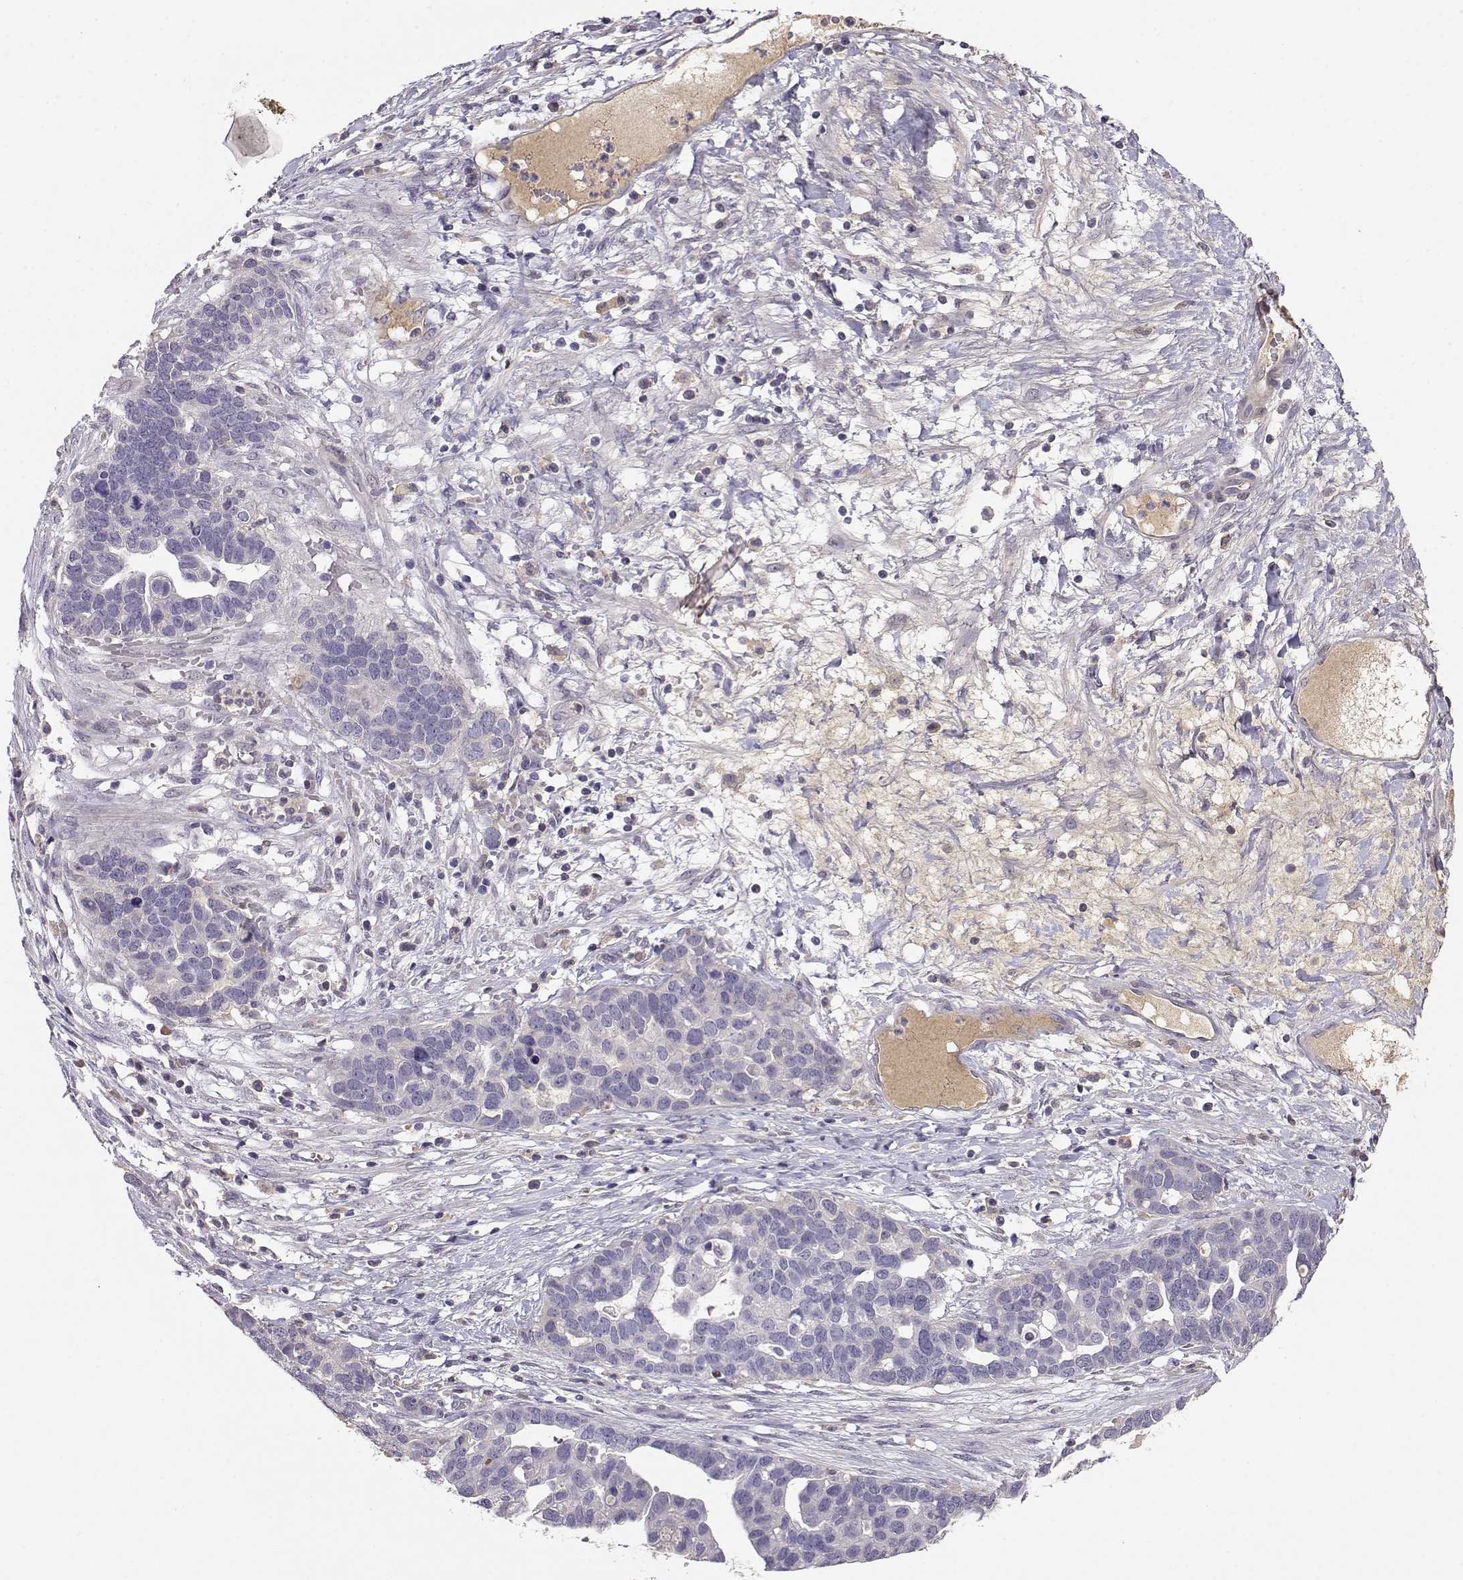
{"staining": {"intensity": "negative", "quantity": "none", "location": "none"}, "tissue": "ovarian cancer", "cell_type": "Tumor cells", "image_type": "cancer", "snomed": [{"axis": "morphology", "description": "Cystadenocarcinoma, serous, NOS"}, {"axis": "topography", "description": "Ovary"}], "caption": "A micrograph of serous cystadenocarcinoma (ovarian) stained for a protein demonstrates no brown staining in tumor cells.", "gene": "TACR1", "patient": {"sex": "female", "age": 54}}